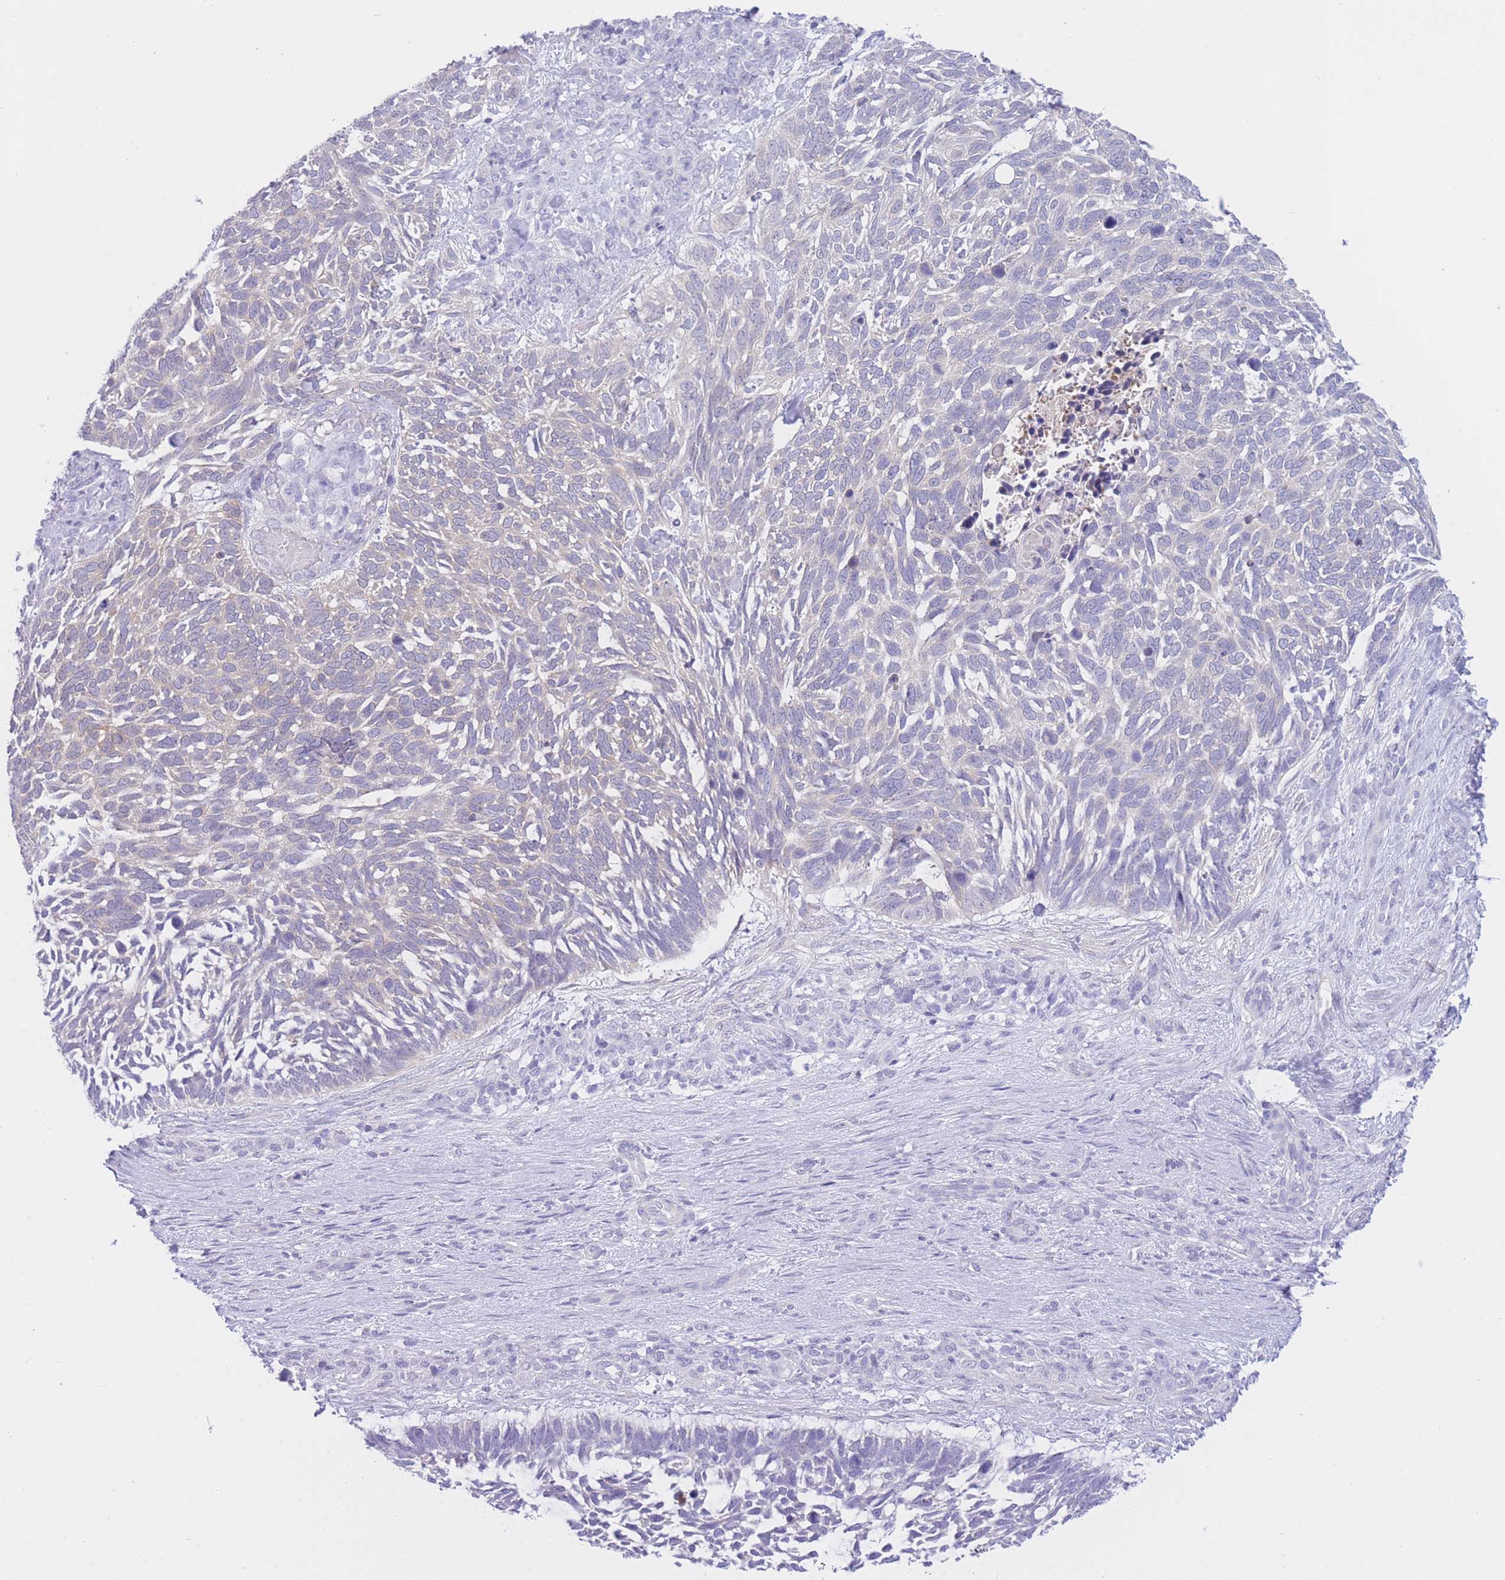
{"staining": {"intensity": "negative", "quantity": "none", "location": "none"}, "tissue": "skin cancer", "cell_type": "Tumor cells", "image_type": "cancer", "snomed": [{"axis": "morphology", "description": "Basal cell carcinoma"}, {"axis": "topography", "description": "Skin"}], "caption": "High power microscopy micrograph of an immunohistochemistry micrograph of skin basal cell carcinoma, revealing no significant expression in tumor cells.", "gene": "ZNF212", "patient": {"sex": "male", "age": 88}}